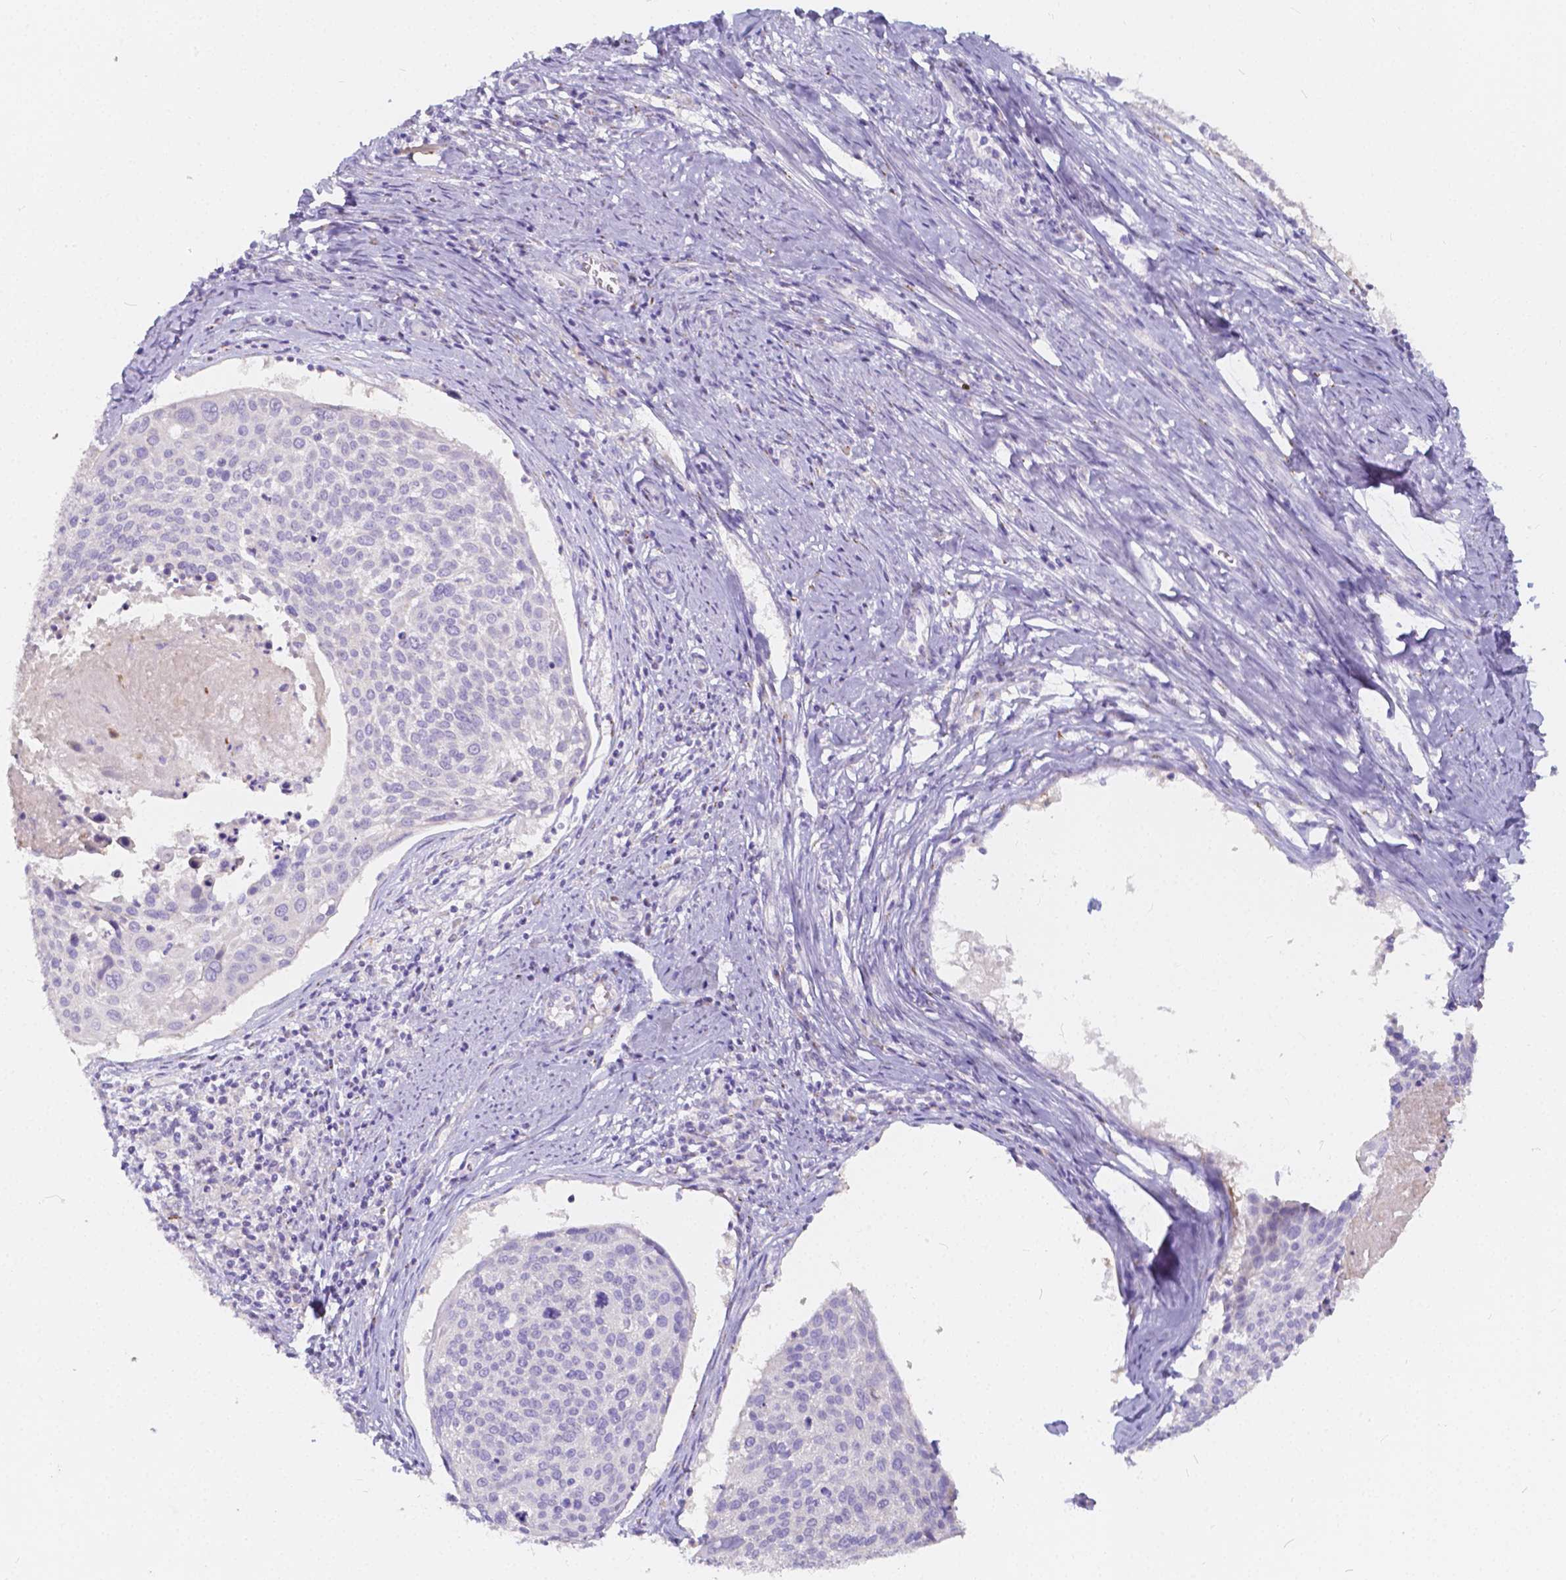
{"staining": {"intensity": "negative", "quantity": "none", "location": "none"}, "tissue": "cervical cancer", "cell_type": "Tumor cells", "image_type": "cancer", "snomed": [{"axis": "morphology", "description": "Squamous cell carcinoma, NOS"}, {"axis": "topography", "description": "Cervix"}], "caption": "Immunohistochemistry photomicrograph of cervical cancer stained for a protein (brown), which reveals no expression in tumor cells.", "gene": "RNF186", "patient": {"sex": "female", "age": 39}}